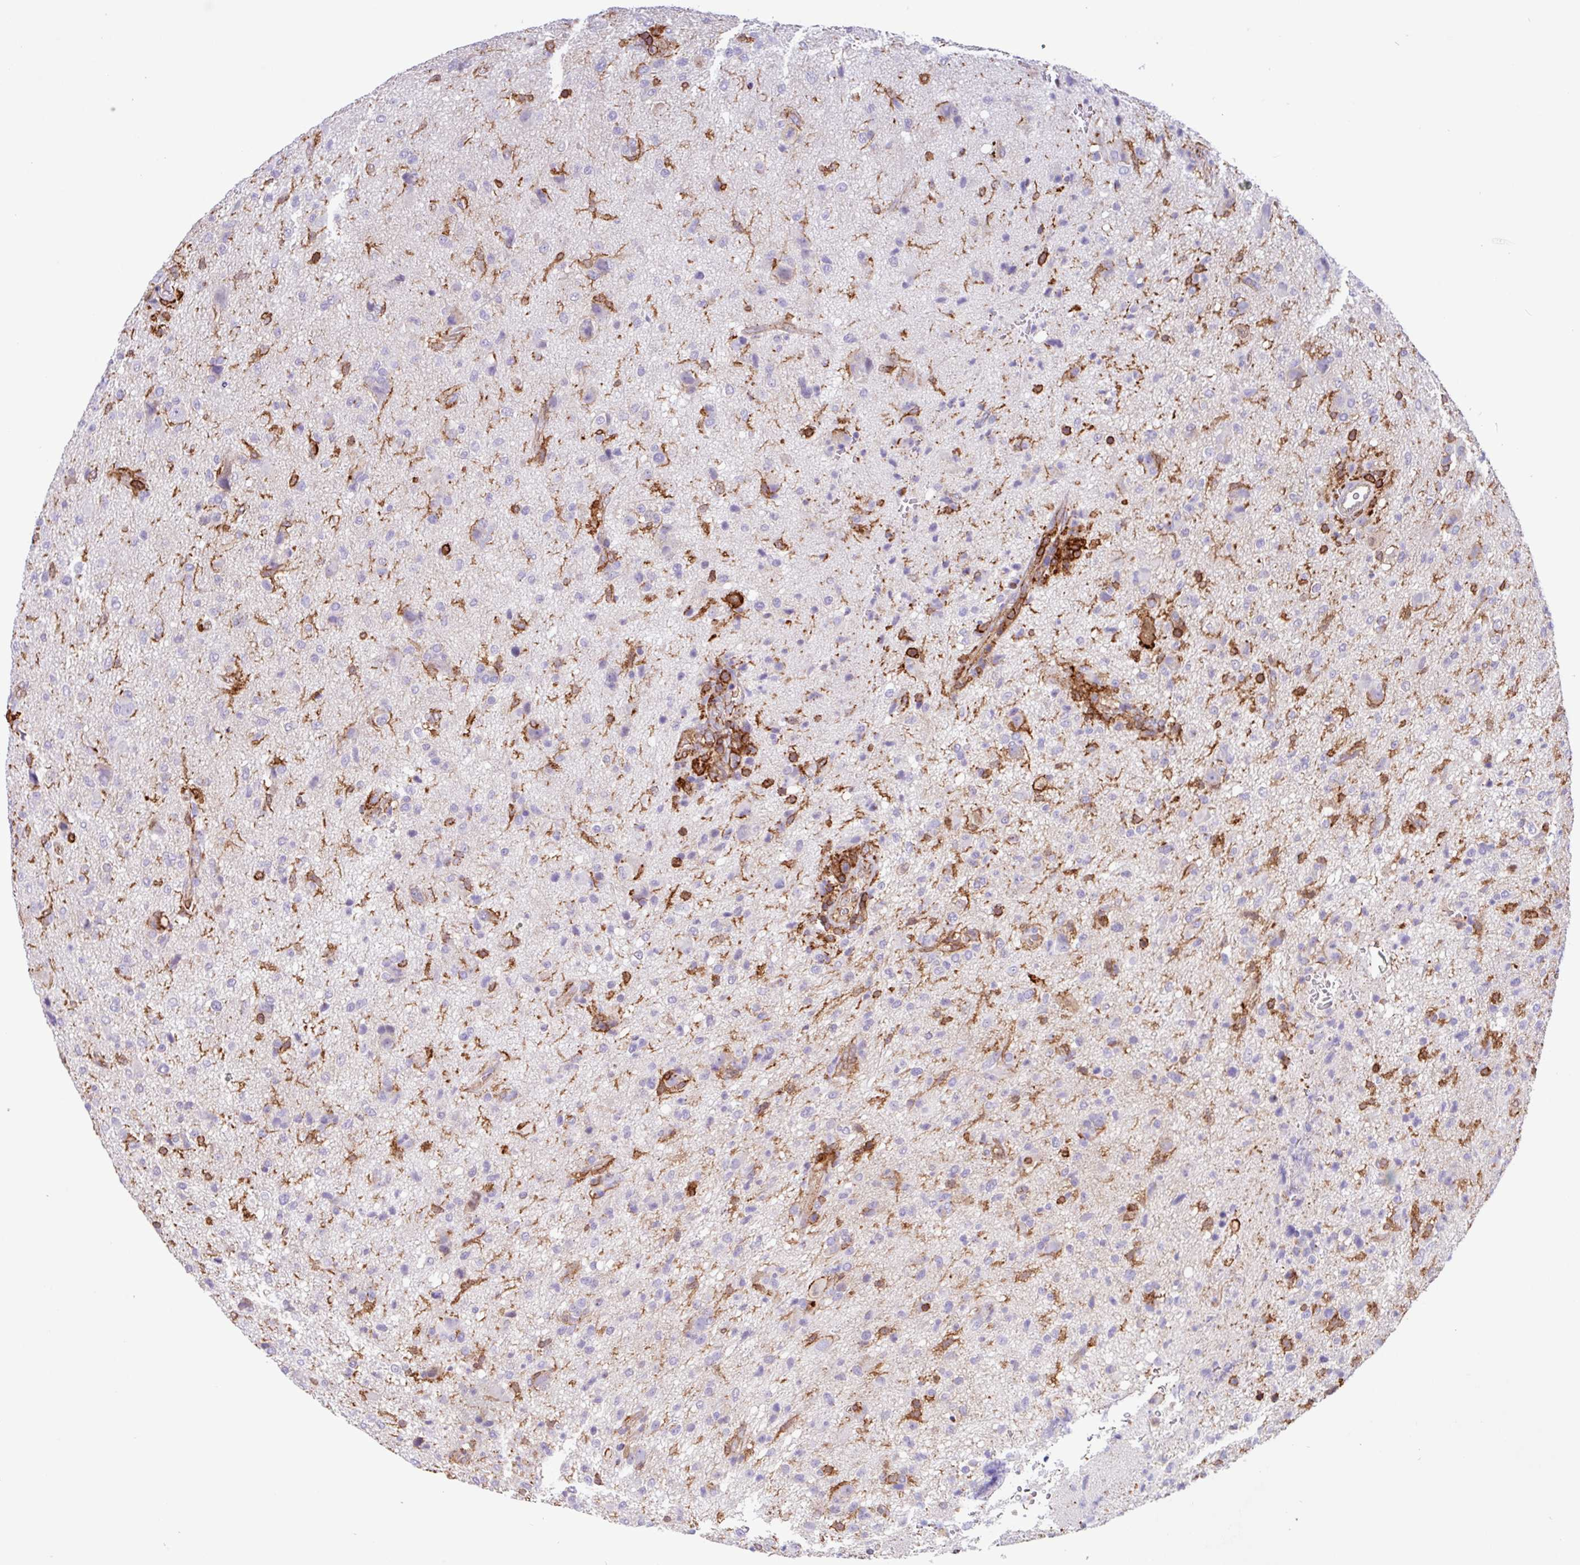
{"staining": {"intensity": "negative", "quantity": "none", "location": "none"}, "tissue": "glioma", "cell_type": "Tumor cells", "image_type": "cancer", "snomed": [{"axis": "morphology", "description": "Glioma, malignant, High grade"}, {"axis": "topography", "description": "Brain"}], "caption": "DAB immunohistochemical staining of human malignant glioma (high-grade) exhibits no significant staining in tumor cells.", "gene": "PPP1R18", "patient": {"sex": "female", "age": 57}}